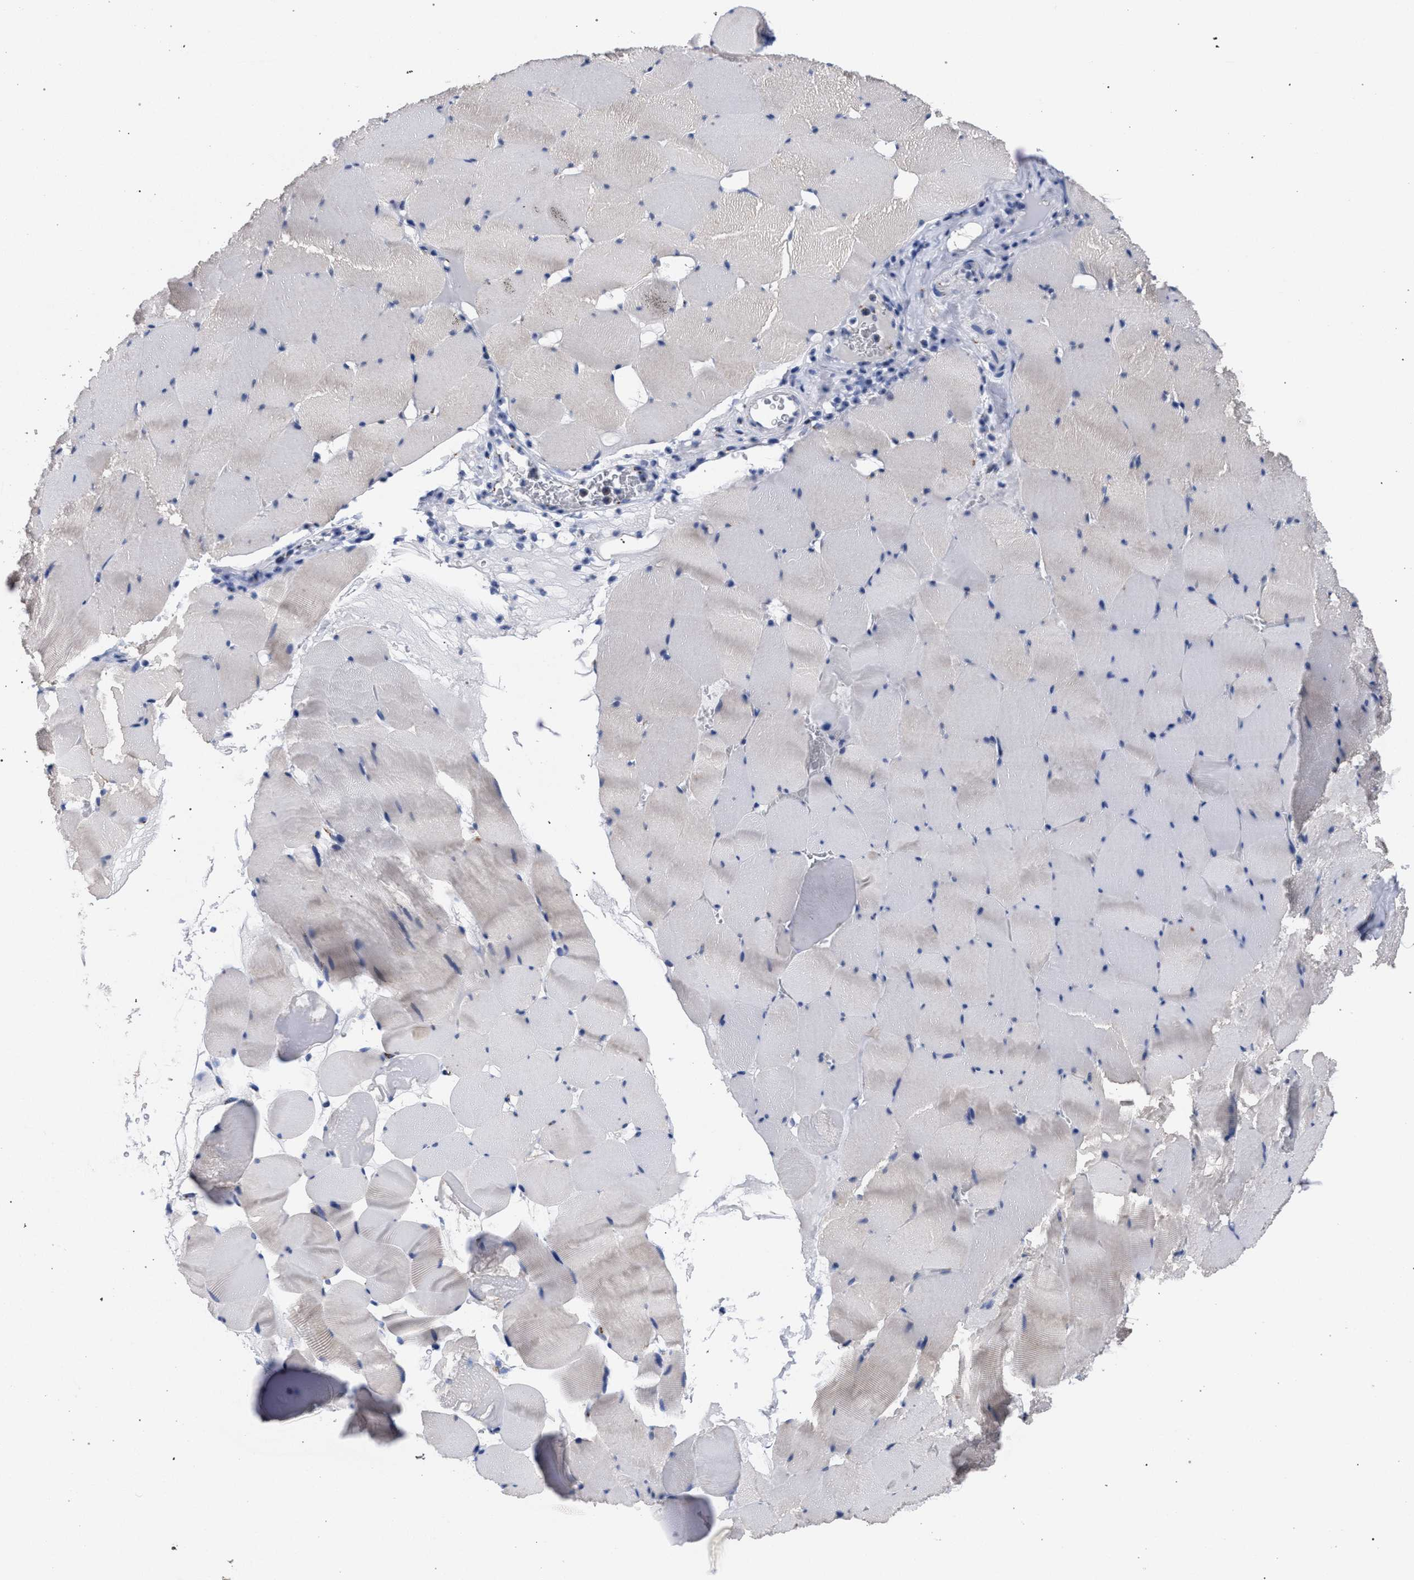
{"staining": {"intensity": "negative", "quantity": "none", "location": "none"}, "tissue": "skeletal muscle", "cell_type": "Myocytes", "image_type": "normal", "snomed": [{"axis": "morphology", "description": "Normal tissue, NOS"}, {"axis": "topography", "description": "Skeletal muscle"}], "caption": "Myocytes are negative for brown protein staining in normal skeletal muscle. Brightfield microscopy of immunohistochemistry (IHC) stained with DAB (3,3'-diaminobenzidine) (brown) and hematoxylin (blue), captured at high magnification.", "gene": "GOLGA2", "patient": {"sex": "male", "age": 62}}